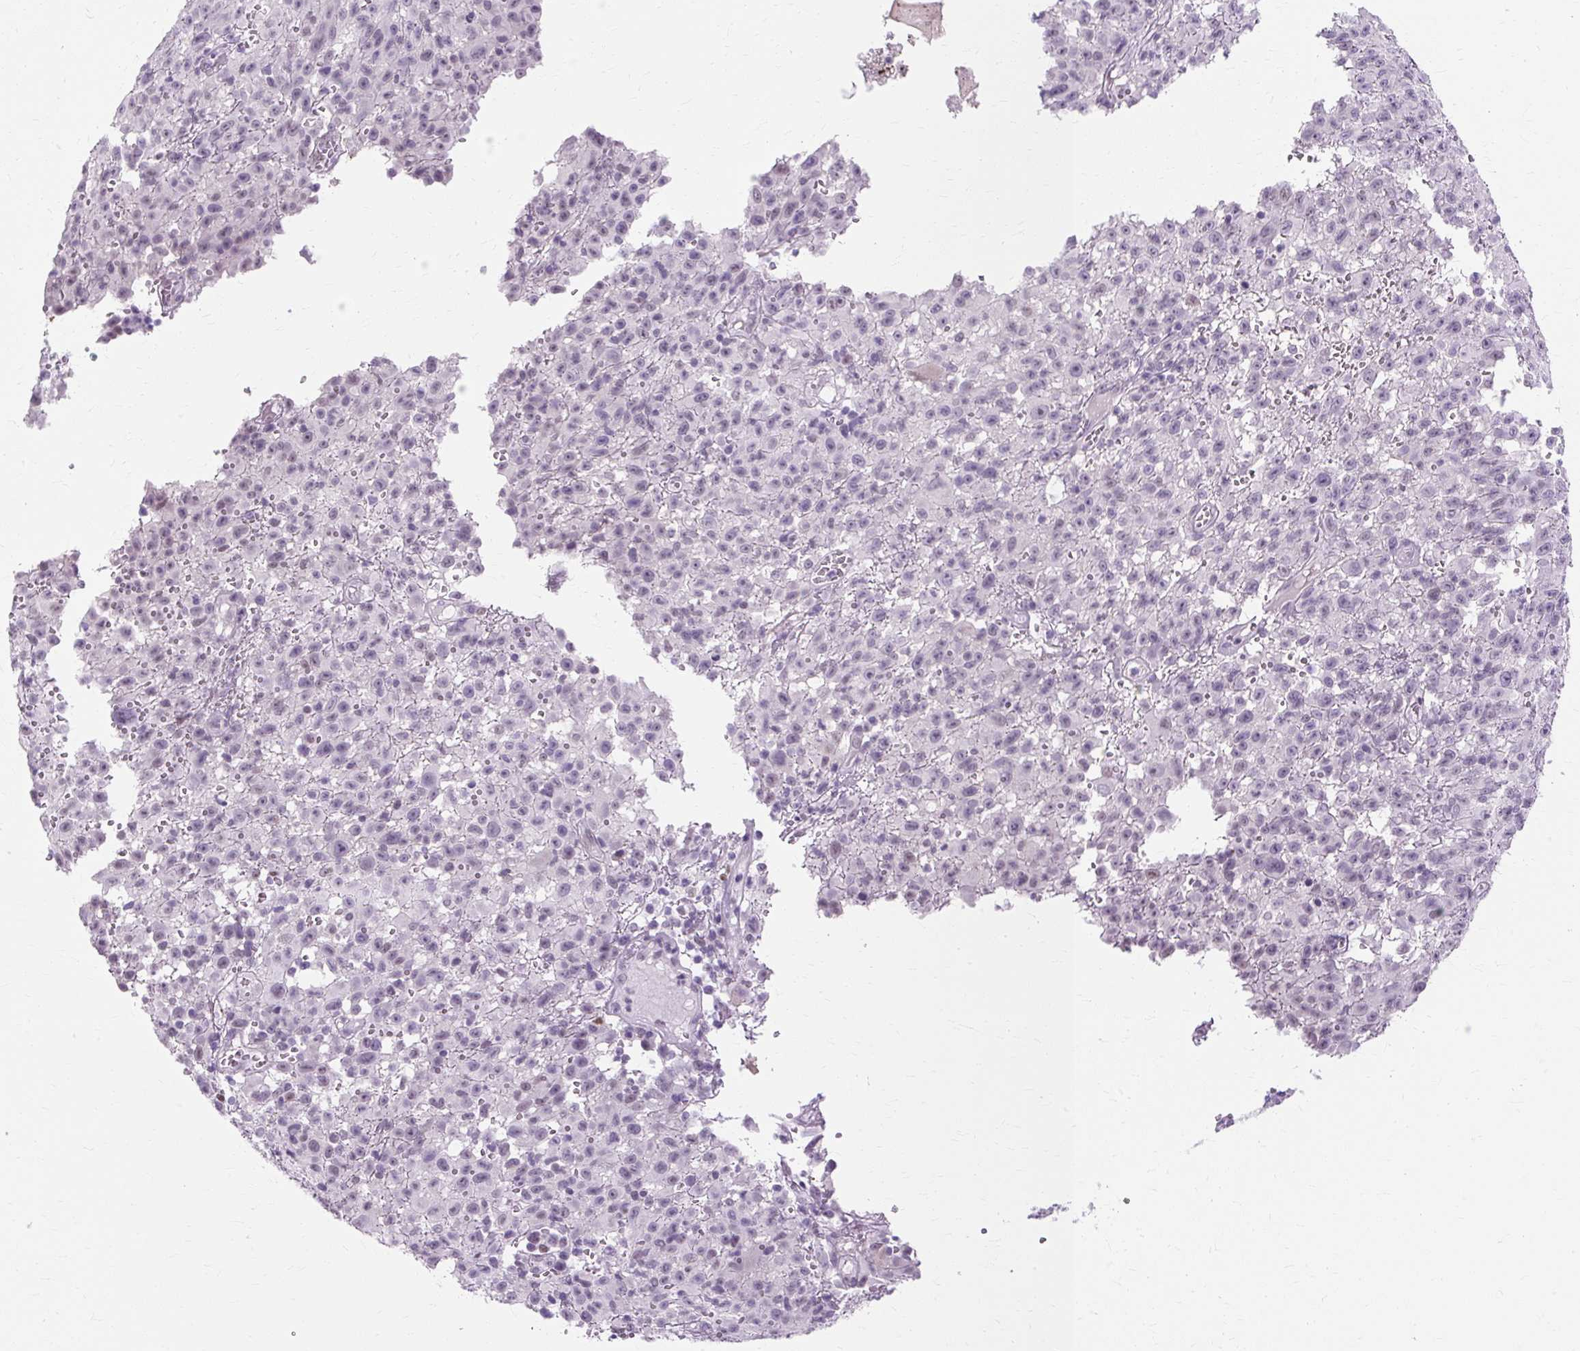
{"staining": {"intensity": "negative", "quantity": "none", "location": "none"}, "tissue": "melanoma", "cell_type": "Tumor cells", "image_type": "cancer", "snomed": [{"axis": "morphology", "description": "Malignant melanoma, NOS"}, {"axis": "topography", "description": "Skin"}], "caption": "DAB immunohistochemical staining of melanoma demonstrates no significant staining in tumor cells.", "gene": "RYBP", "patient": {"sex": "male", "age": 46}}